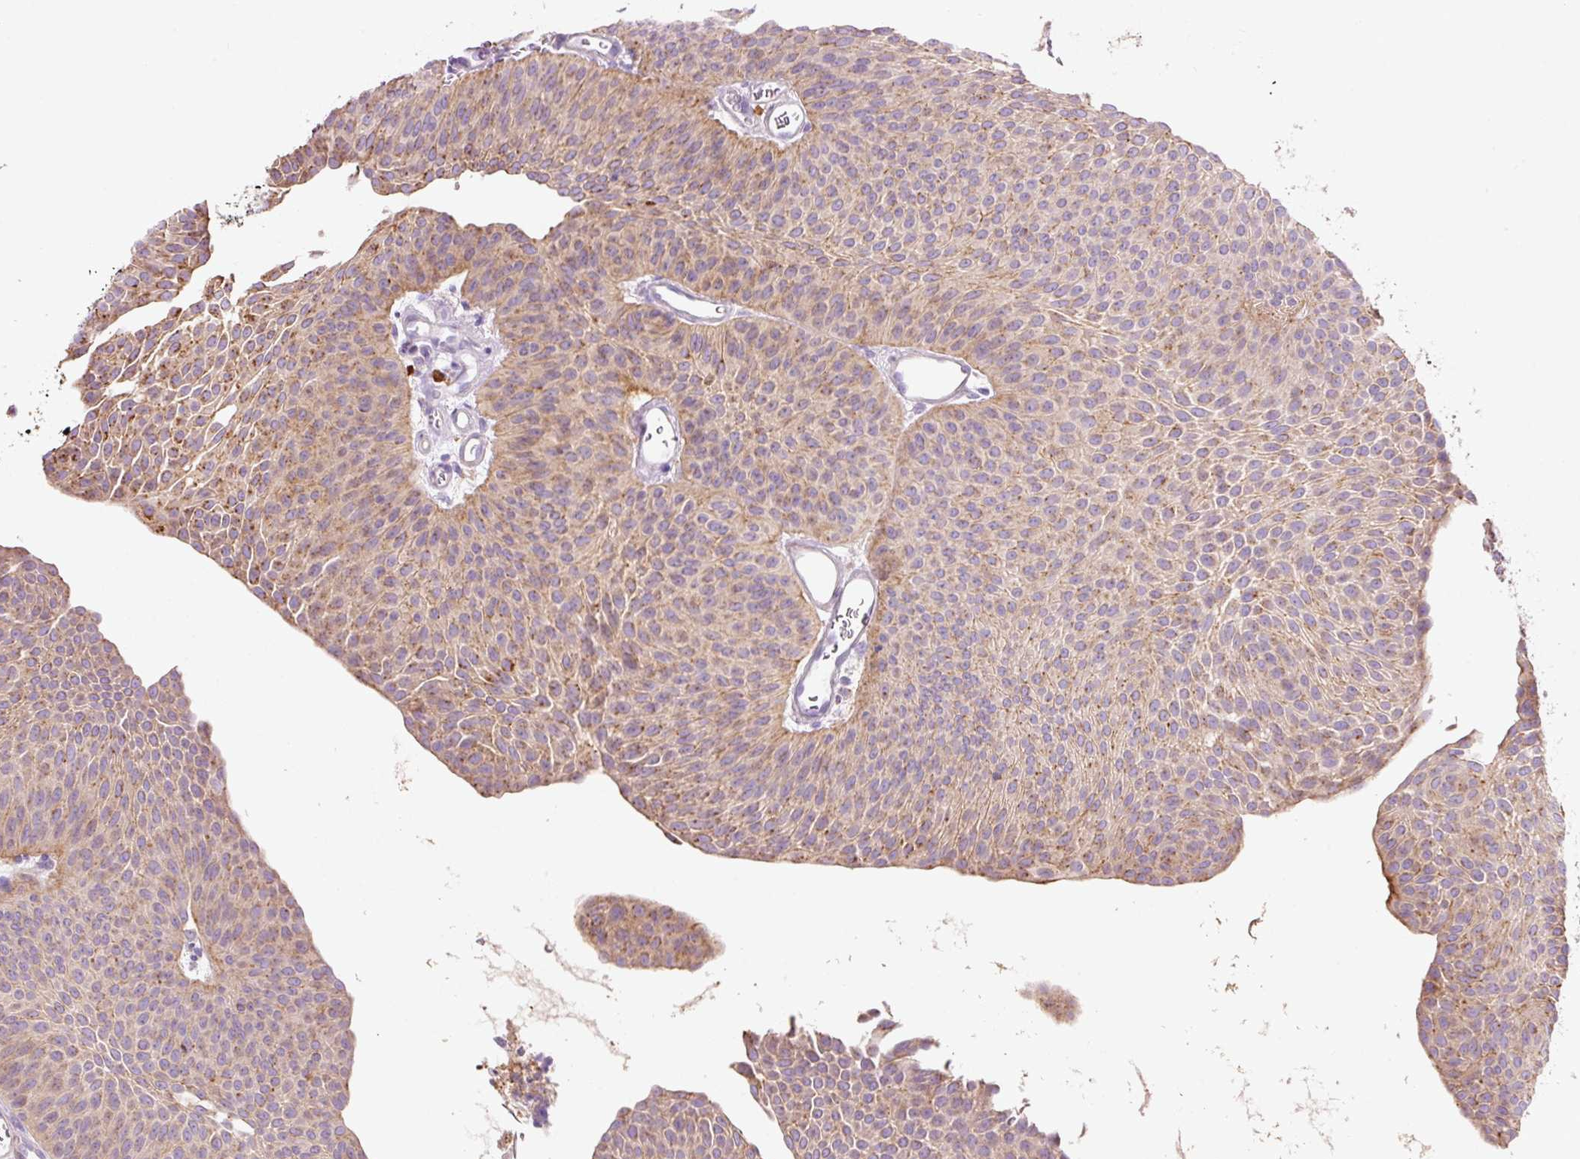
{"staining": {"intensity": "moderate", "quantity": ">75%", "location": "cytoplasmic/membranous"}, "tissue": "urothelial cancer", "cell_type": "Tumor cells", "image_type": "cancer", "snomed": [{"axis": "morphology", "description": "Urothelial carcinoma, Low grade"}, {"axis": "topography", "description": "Urinary bladder"}], "caption": "Moderate cytoplasmic/membranous positivity is appreciated in approximately >75% of tumor cells in low-grade urothelial carcinoma.", "gene": "TMC8", "patient": {"sex": "female", "age": 60}}